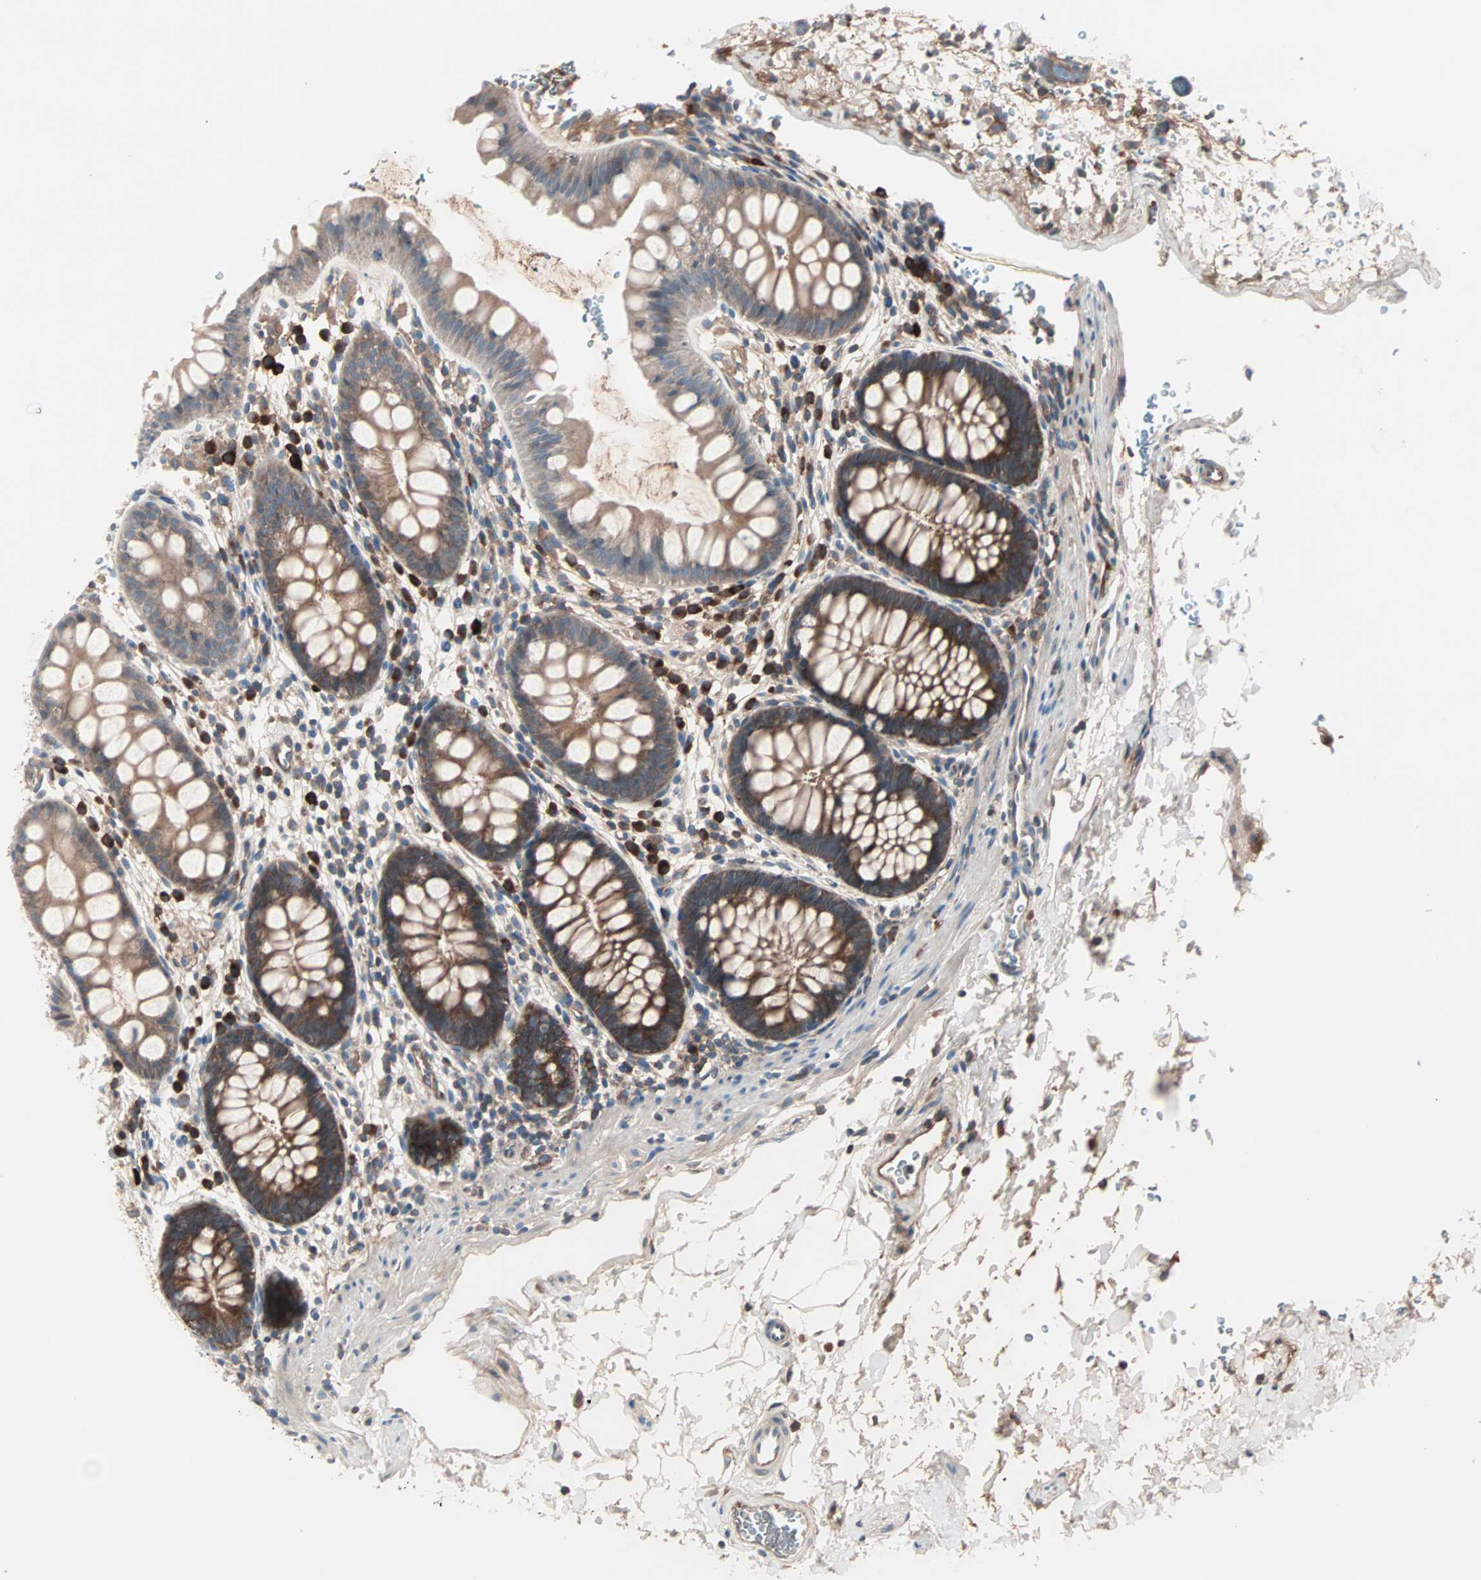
{"staining": {"intensity": "moderate", "quantity": ">75%", "location": "cytoplasmic/membranous"}, "tissue": "rectum", "cell_type": "Glandular cells", "image_type": "normal", "snomed": [{"axis": "morphology", "description": "Normal tissue, NOS"}, {"axis": "topography", "description": "Rectum"}], "caption": "The micrograph demonstrates immunohistochemical staining of normal rectum. There is moderate cytoplasmic/membranous expression is seen in approximately >75% of glandular cells.", "gene": "CAD", "patient": {"sex": "female", "age": 24}}